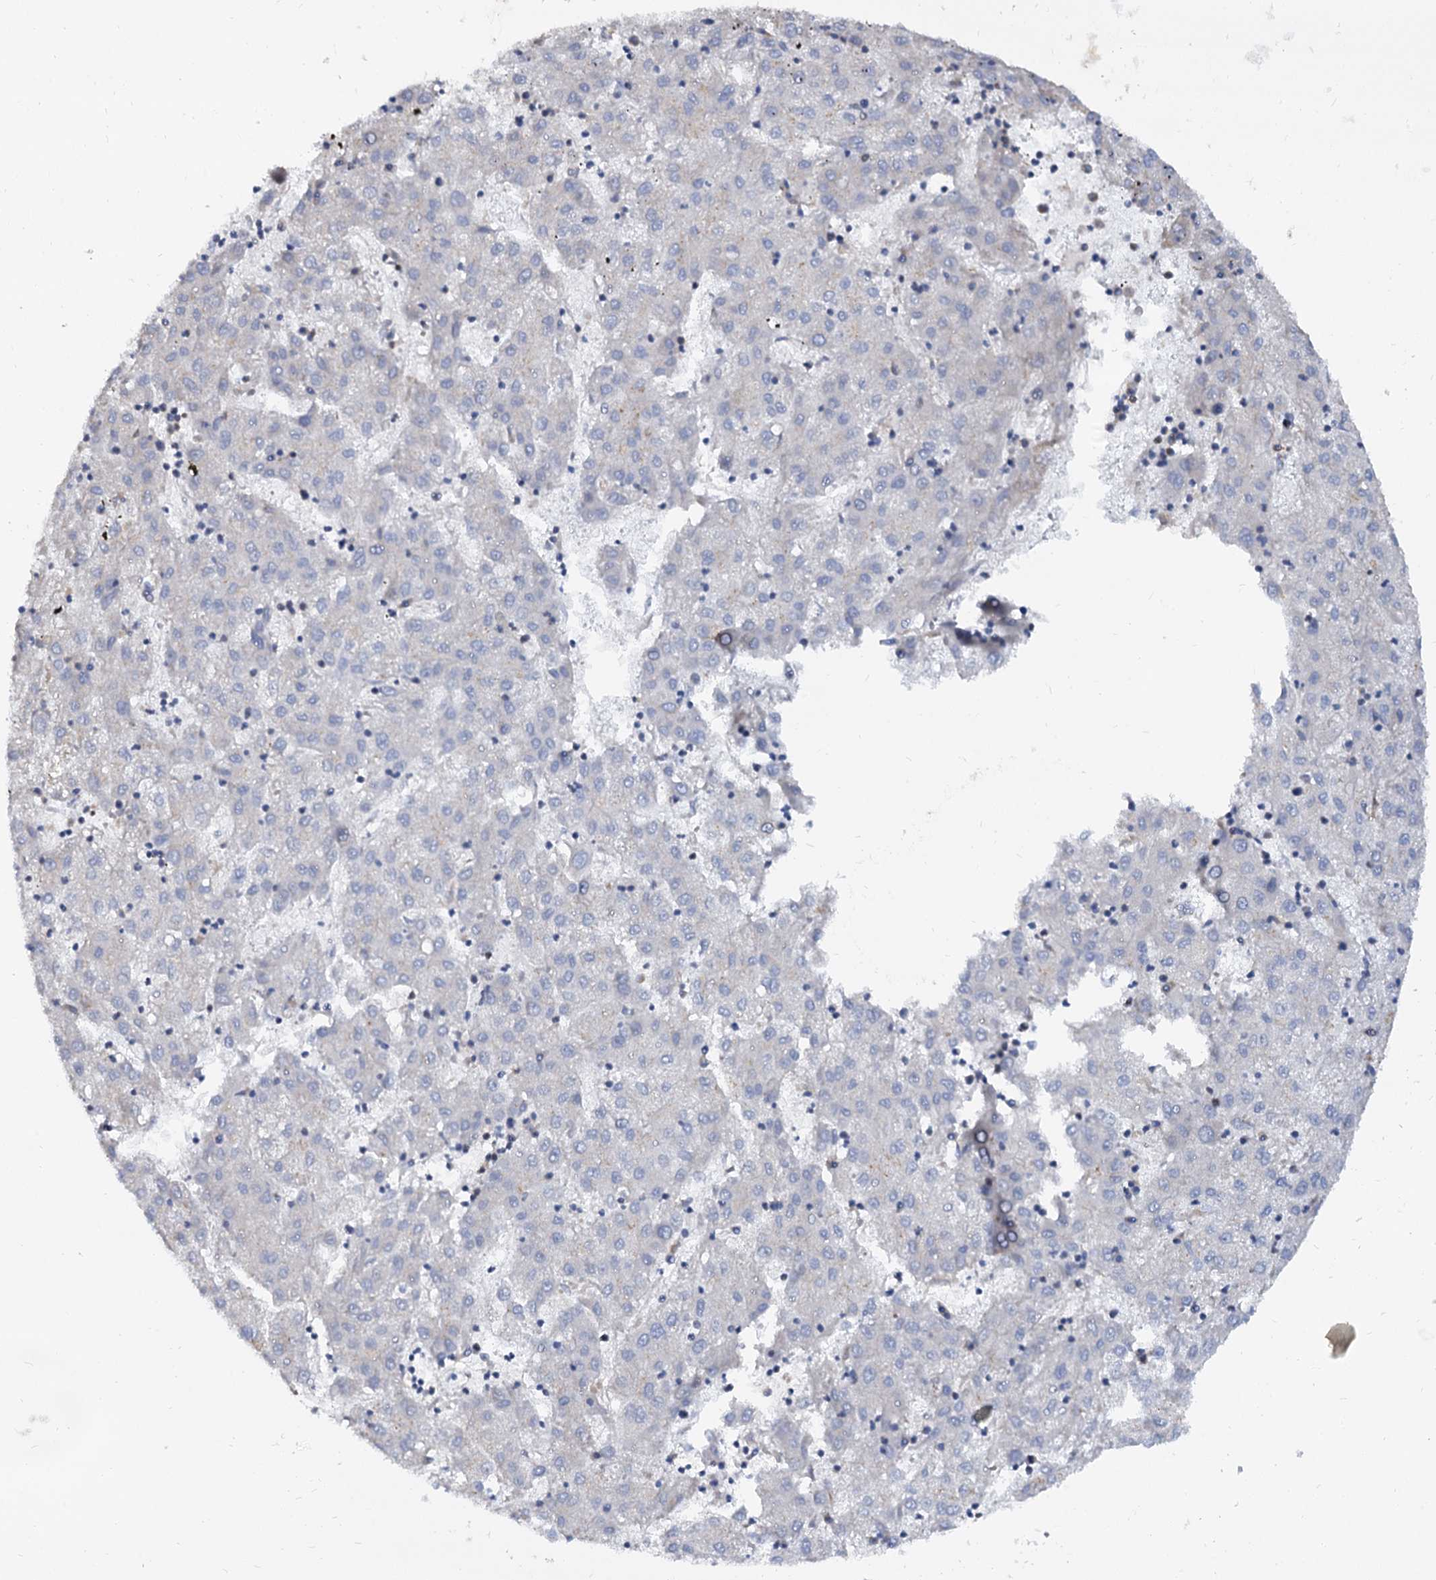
{"staining": {"intensity": "negative", "quantity": "none", "location": "none"}, "tissue": "liver cancer", "cell_type": "Tumor cells", "image_type": "cancer", "snomed": [{"axis": "morphology", "description": "Carcinoma, Hepatocellular, NOS"}, {"axis": "topography", "description": "Liver"}], "caption": "A high-resolution image shows immunohistochemistry (IHC) staining of liver hepatocellular carcinoma, which exhibits no significant positivity in tumor cells. (Immunohistochemistry, brightfield microscopy, high magnification).", "gene": "ANKRD13A", "patient": {"sex": "male", "age": 72}}